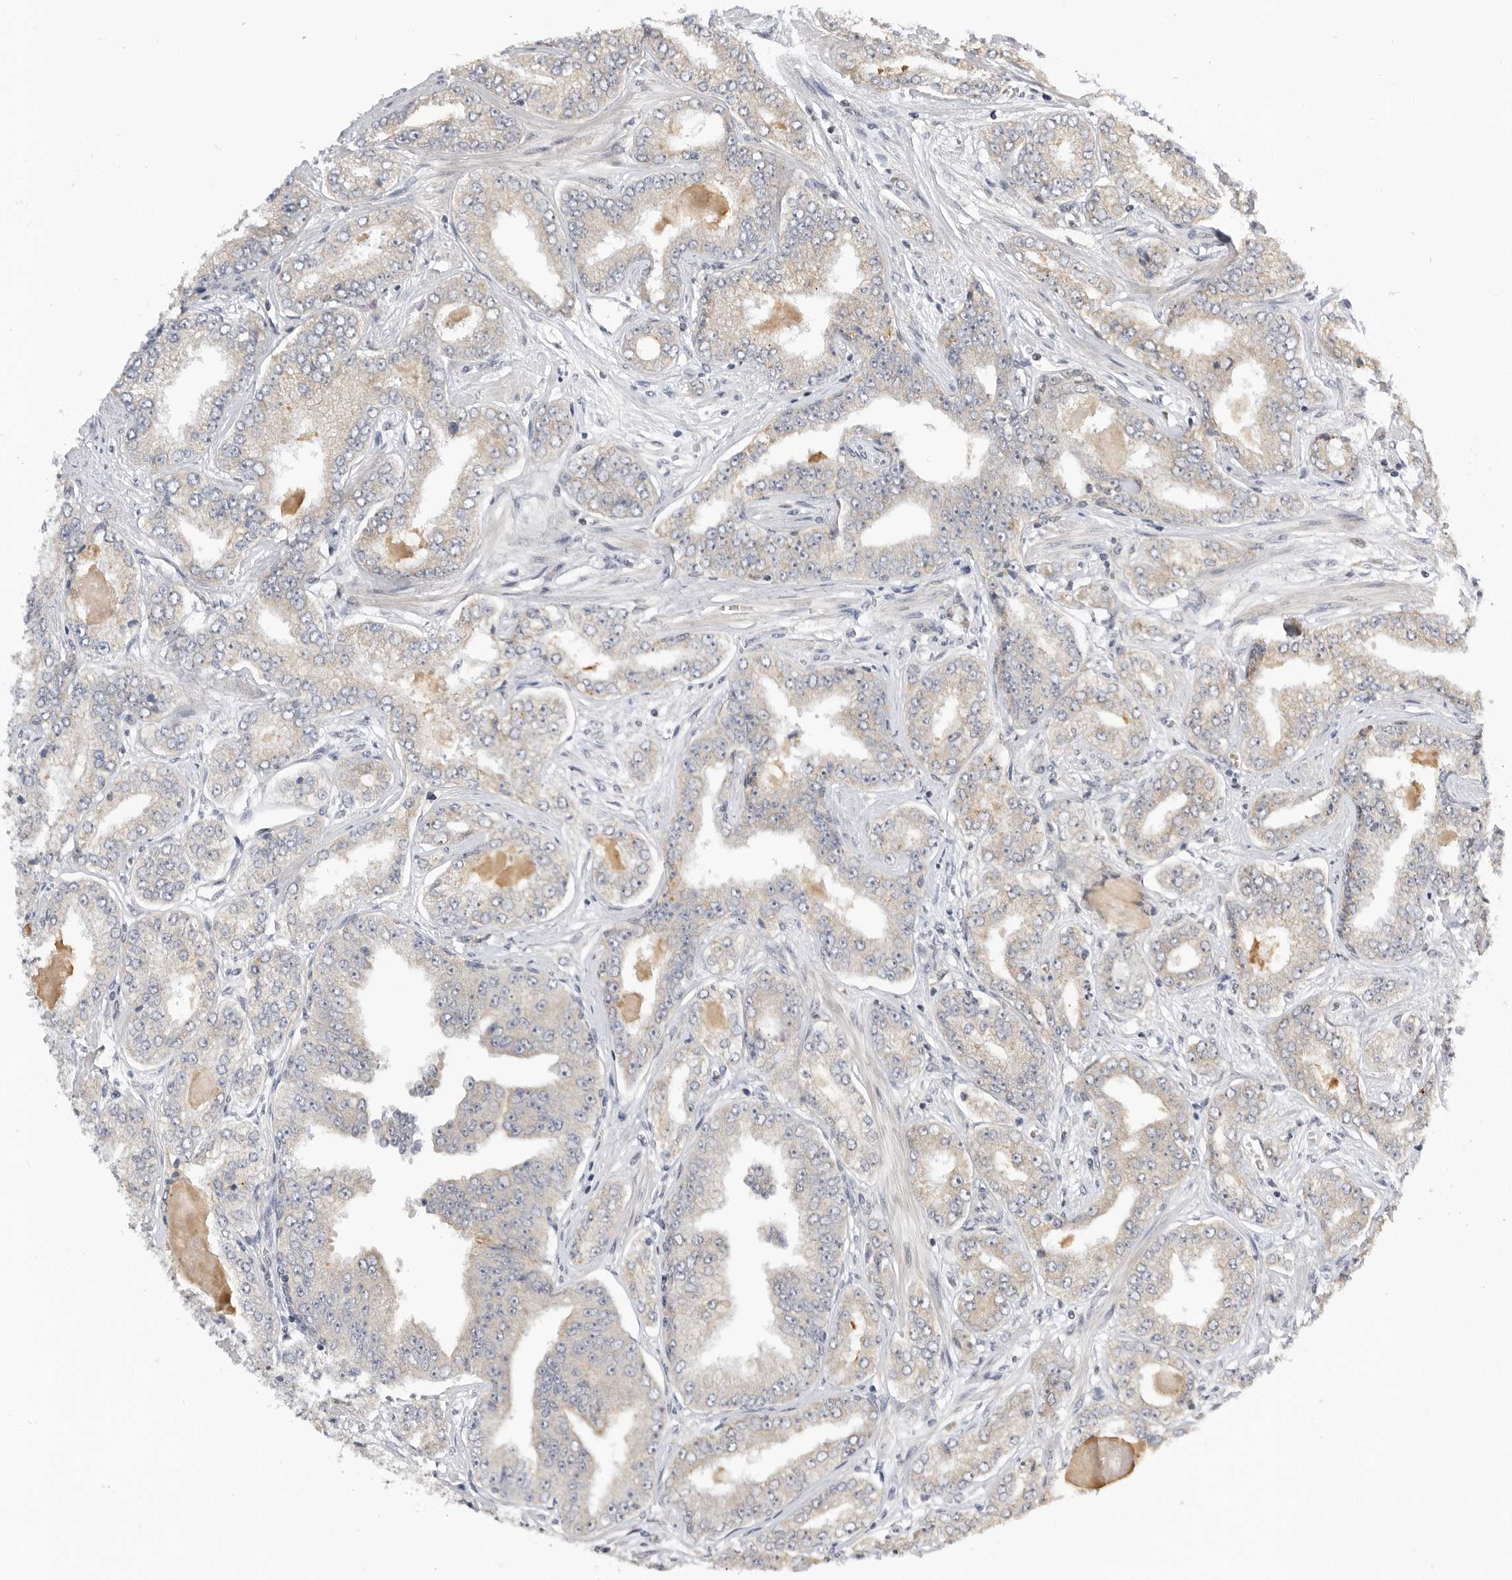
{"staining": {"intensity": "weak", "quantity": "<25%", "location": "cytoplasmic/membranous"}, "tissue": "prostate cancer", "cell_type": "Tumor cells", "image_type": "cancer", "snomed": [{"axis": "morphology", "description": "Adenocarcinoma, High grade"}, {"axis": "topography", "description": "Prostate"}], "caption": "Prostate adenocarcinoma (high-grade) was stained to show a protein in brown. There is no significant staining in tumor cells. (DAB (3,3'-diaminobenzidine) immunohistochemistry (IHC) visualized using brightfield microscopy, high magnification).", "gene": "ALKAL1", "patient": {"sex": "male", "age": 71}}